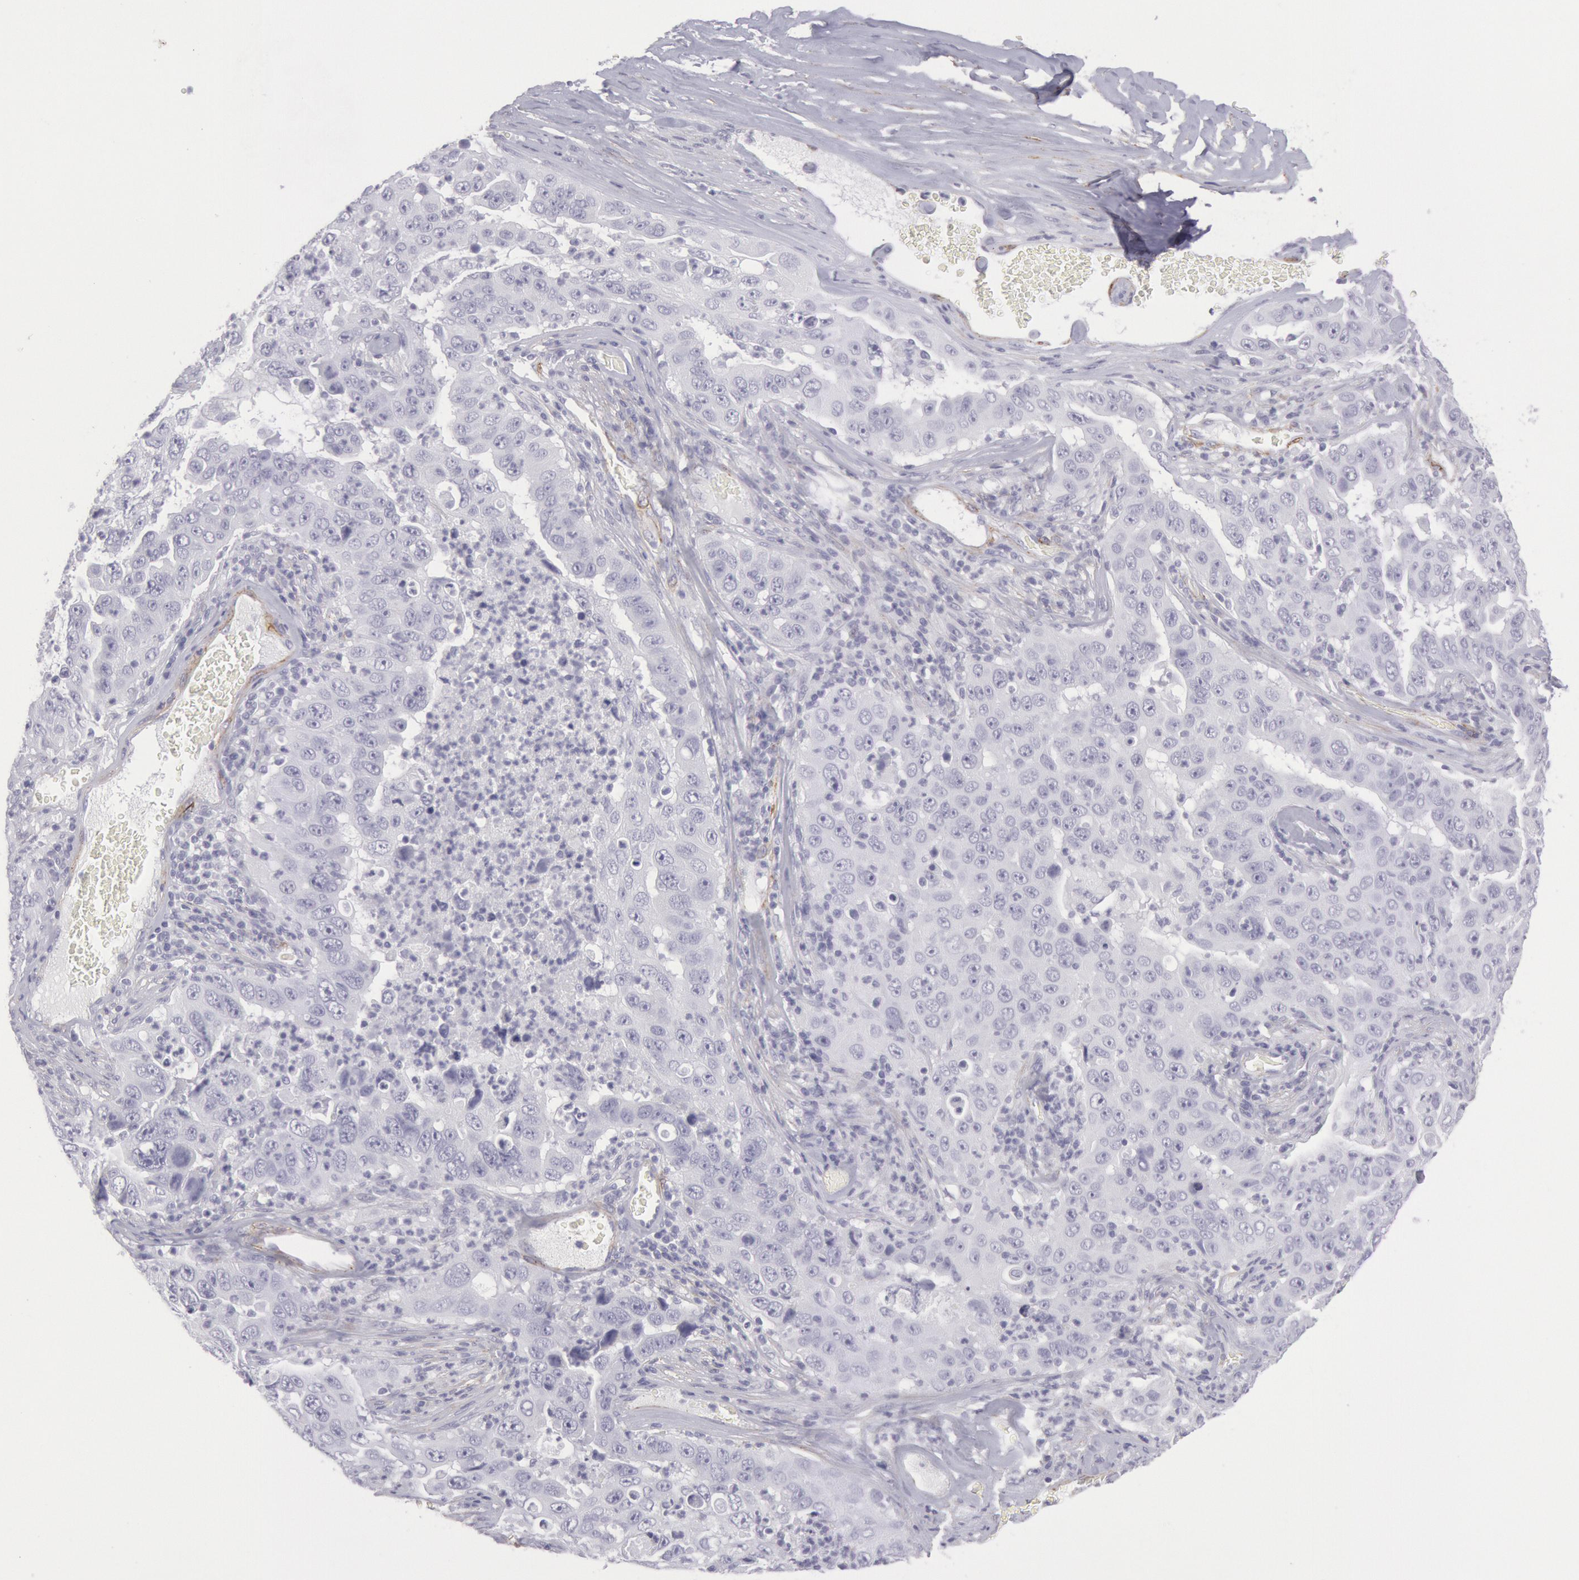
{"staining": {"intensity": "negative", "quantity": "none", "location": "none"}, "tissue": "lung cancer", "cell_type": "Tumor cells", "image_type": "cancer", "snomed": [{"axis": "morphology", "description": "Squamous cell carcinoma, NOS"}, {"axis": "topography", "description": "Lung"}], "caption": "A micrograph of human lung cancer (squamous cell carcinoma) is negative for staining in tumor cells. Brightfield microscopy of immunohistochemistry (IHC) stained with DAB (3,3'-diaminobenzidine) (brown) and hematoxylin (blue), captured at high magnification.", "gene": "CDH13", "patient": {"sex": "male", "age": 64}}